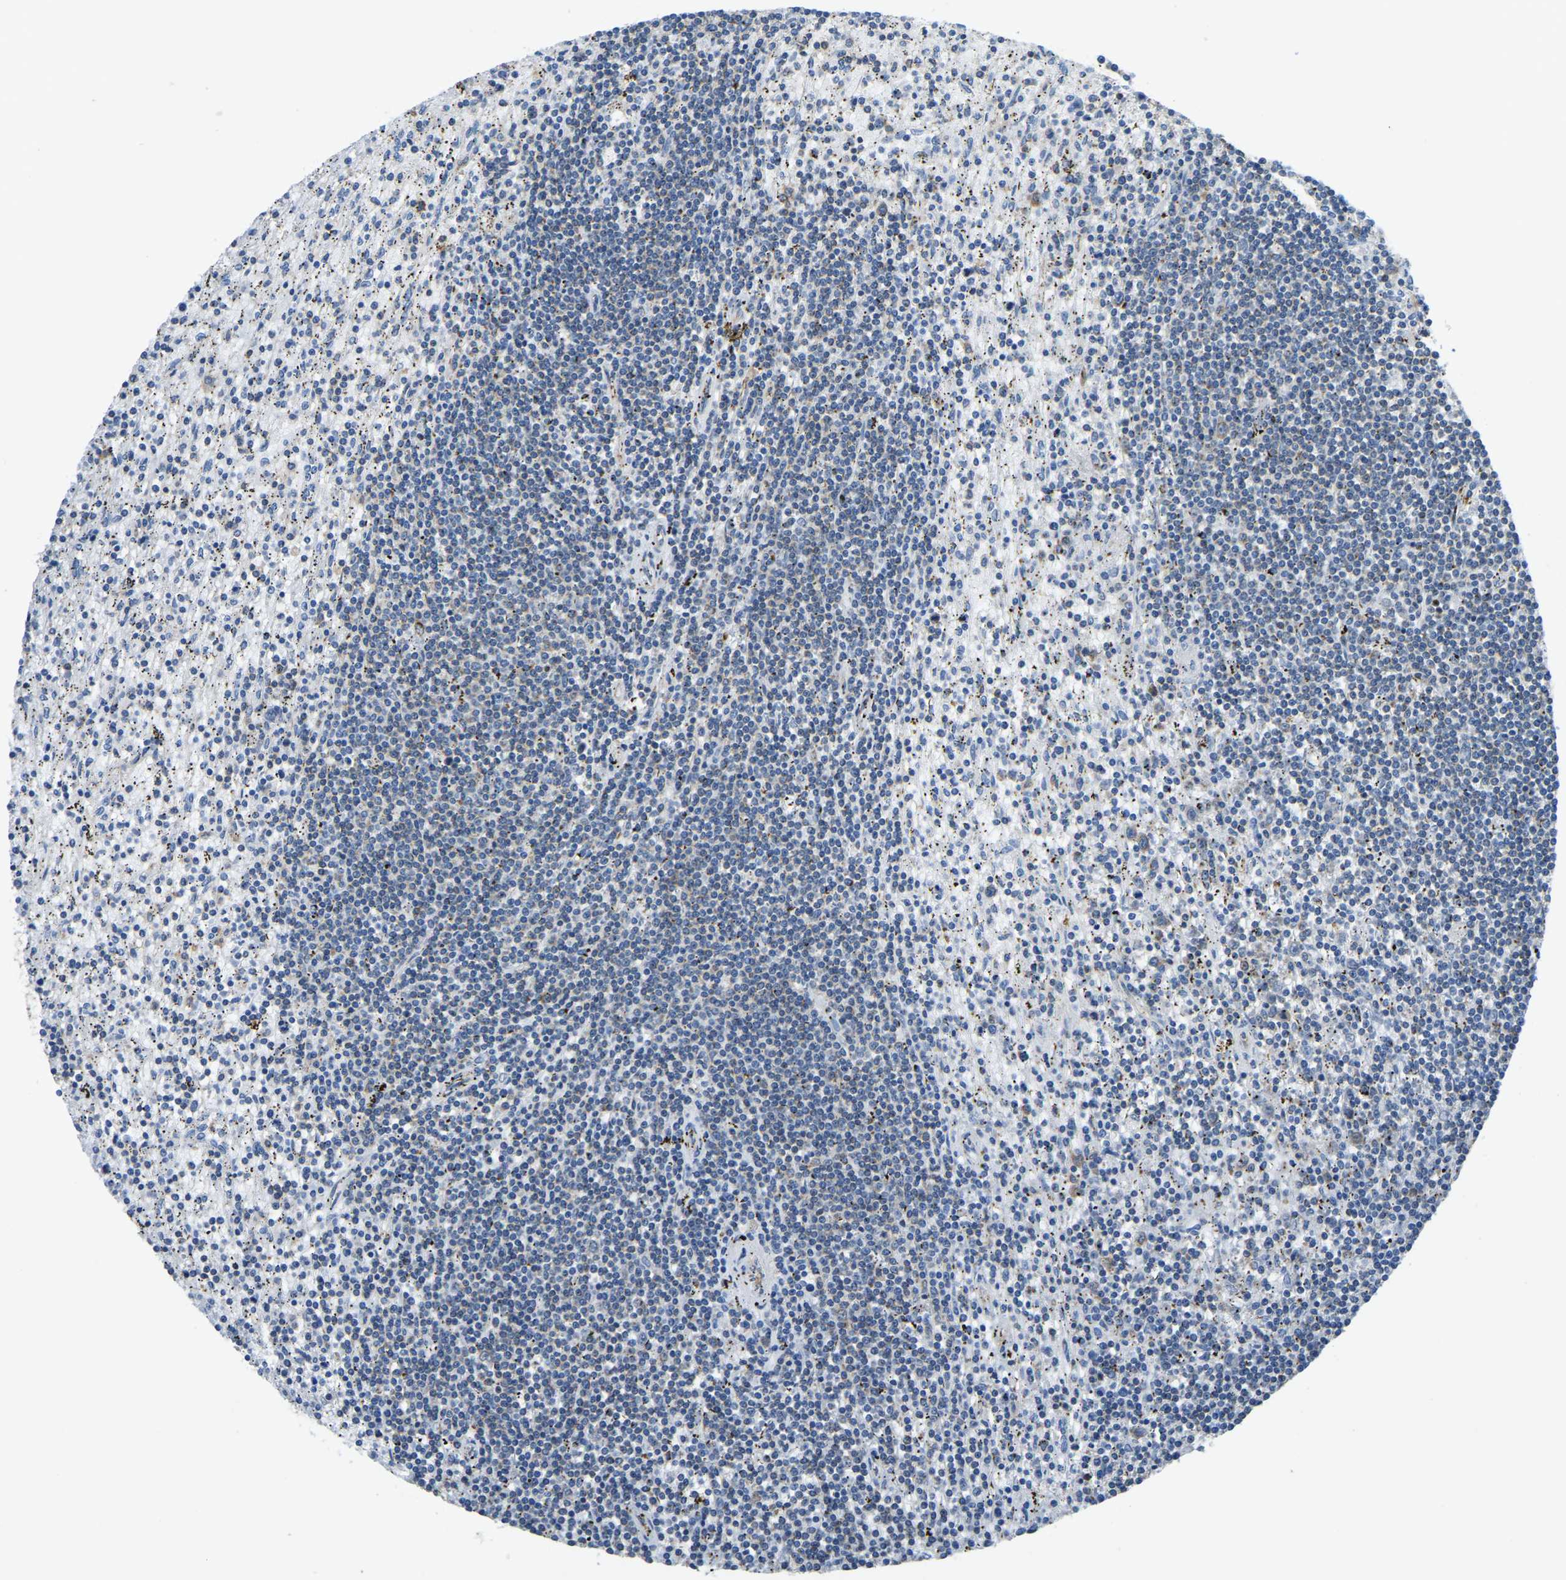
{"staining": {"intensity": "weak", "quantity": "25%-75%", "location": "cytoplasmic/membranous"}, "tissue": "lymphoma", "cell_type": "Tumor cells", "image_type": "cancer", "snomed": [{"axis": "morphology", "description": "Malignant lymphoma, non-Hodgkin's type, Low grade"}, {"axis": "topography", "description": "Spleen"}], "caption": "Human lymphoma stained for a protein (brown) displays weak cytoplasmic/membranous positive positivity in approximately 25%-75% of tumor cells.", "gene": "AHNAK", "patient": {"sex": "male", "age": 76}}